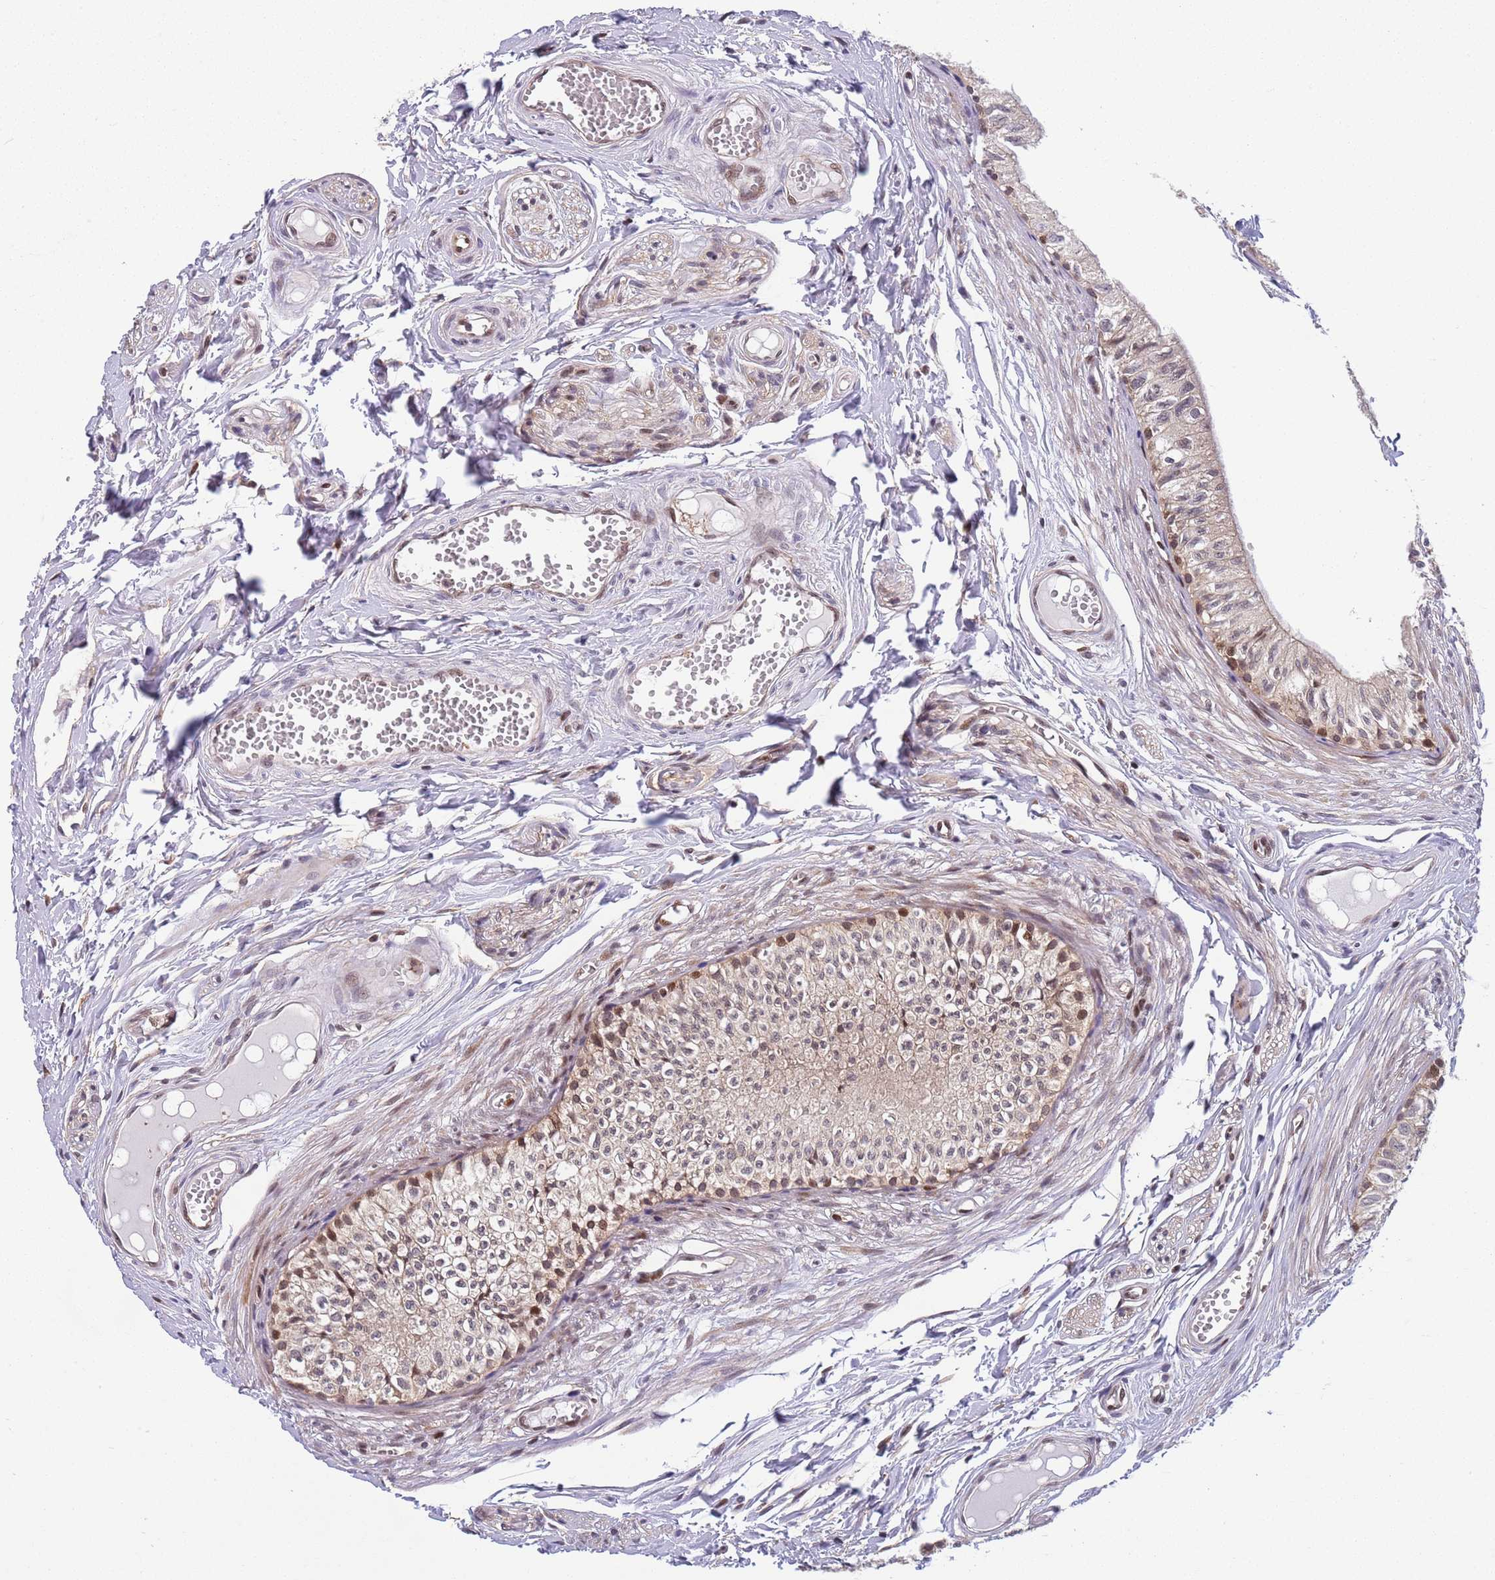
{"staining": {"intensity": "weak", "quantity": "25%-75%", "location": "cytoplasmic/membranous,nuclear"}, "tissue": "epididymis", "cell_type": "Glandular cells", "image_type": "normal", "snomed": [{"axis": "morphology", "description": "Normal tissue, NOS"}, {"axis": "topography", "description": "Epididymis"}], "caption": "Human epididymis stained with a brown dye shows weak cytoplasmic/membranous,nuclear positive expression in about 25%-75% of glandular cells.", "gene": "TBX10", "patient": {"sex": "male", "age": 37}}